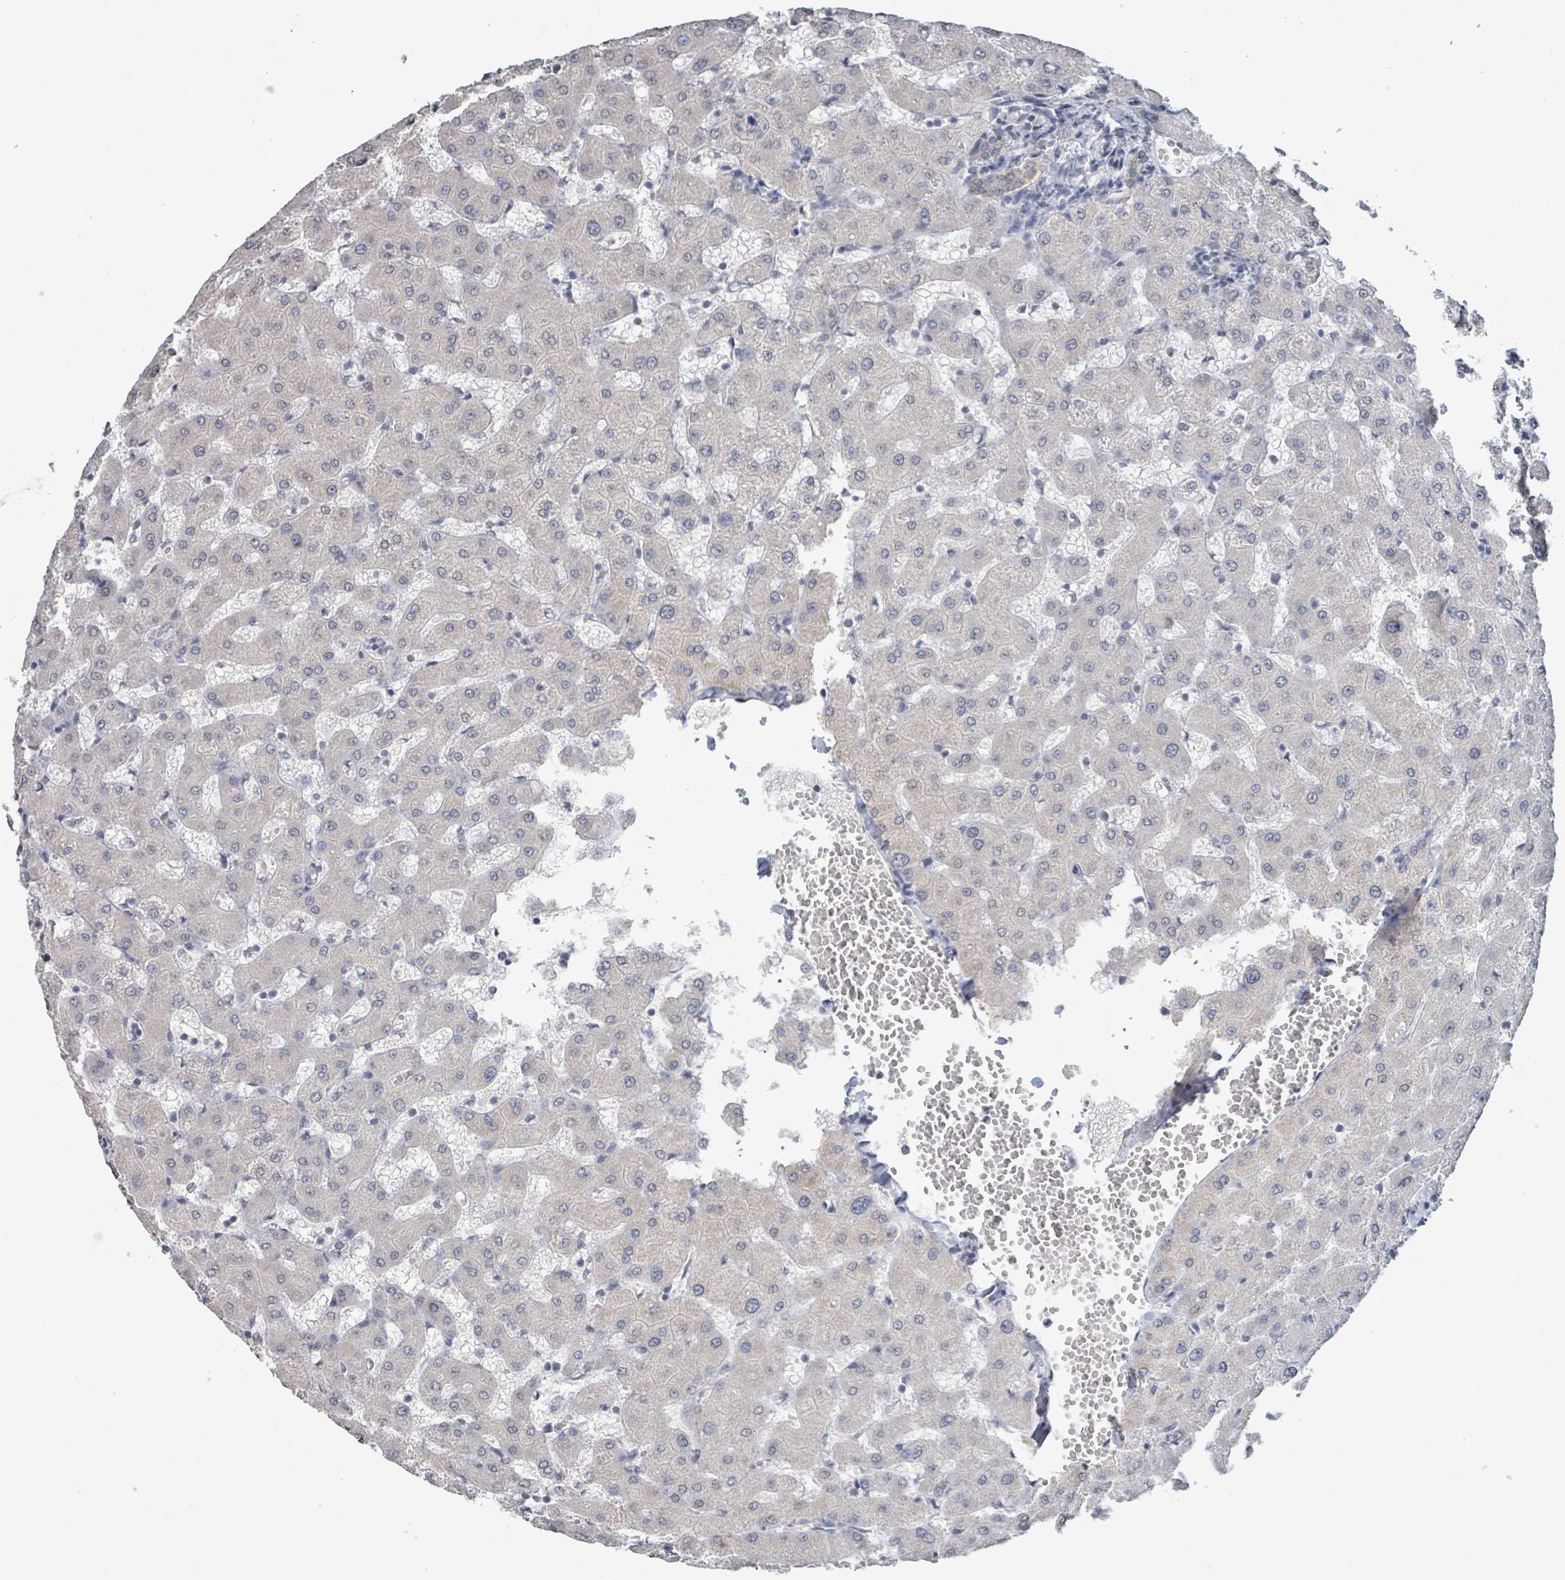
{"staining": {"intensity": "weak", "quantity": "<25%", "location": "cytoplasmic/membranous"}, "tissue": "liver", "cell_type": "Cholangiocytes", "image_type": "normal", "snomed": [{"axis": "morphology", "description": "Normal tissue, NOS"}, {"axis": "topography", "description": "Liver"}], "caption": "IHC image of benign human liver stained for a protein (brown), which displays no staining in cholangiocytes.", "gene": "CA9", "patient": {"sex": "female", "age": 63}}